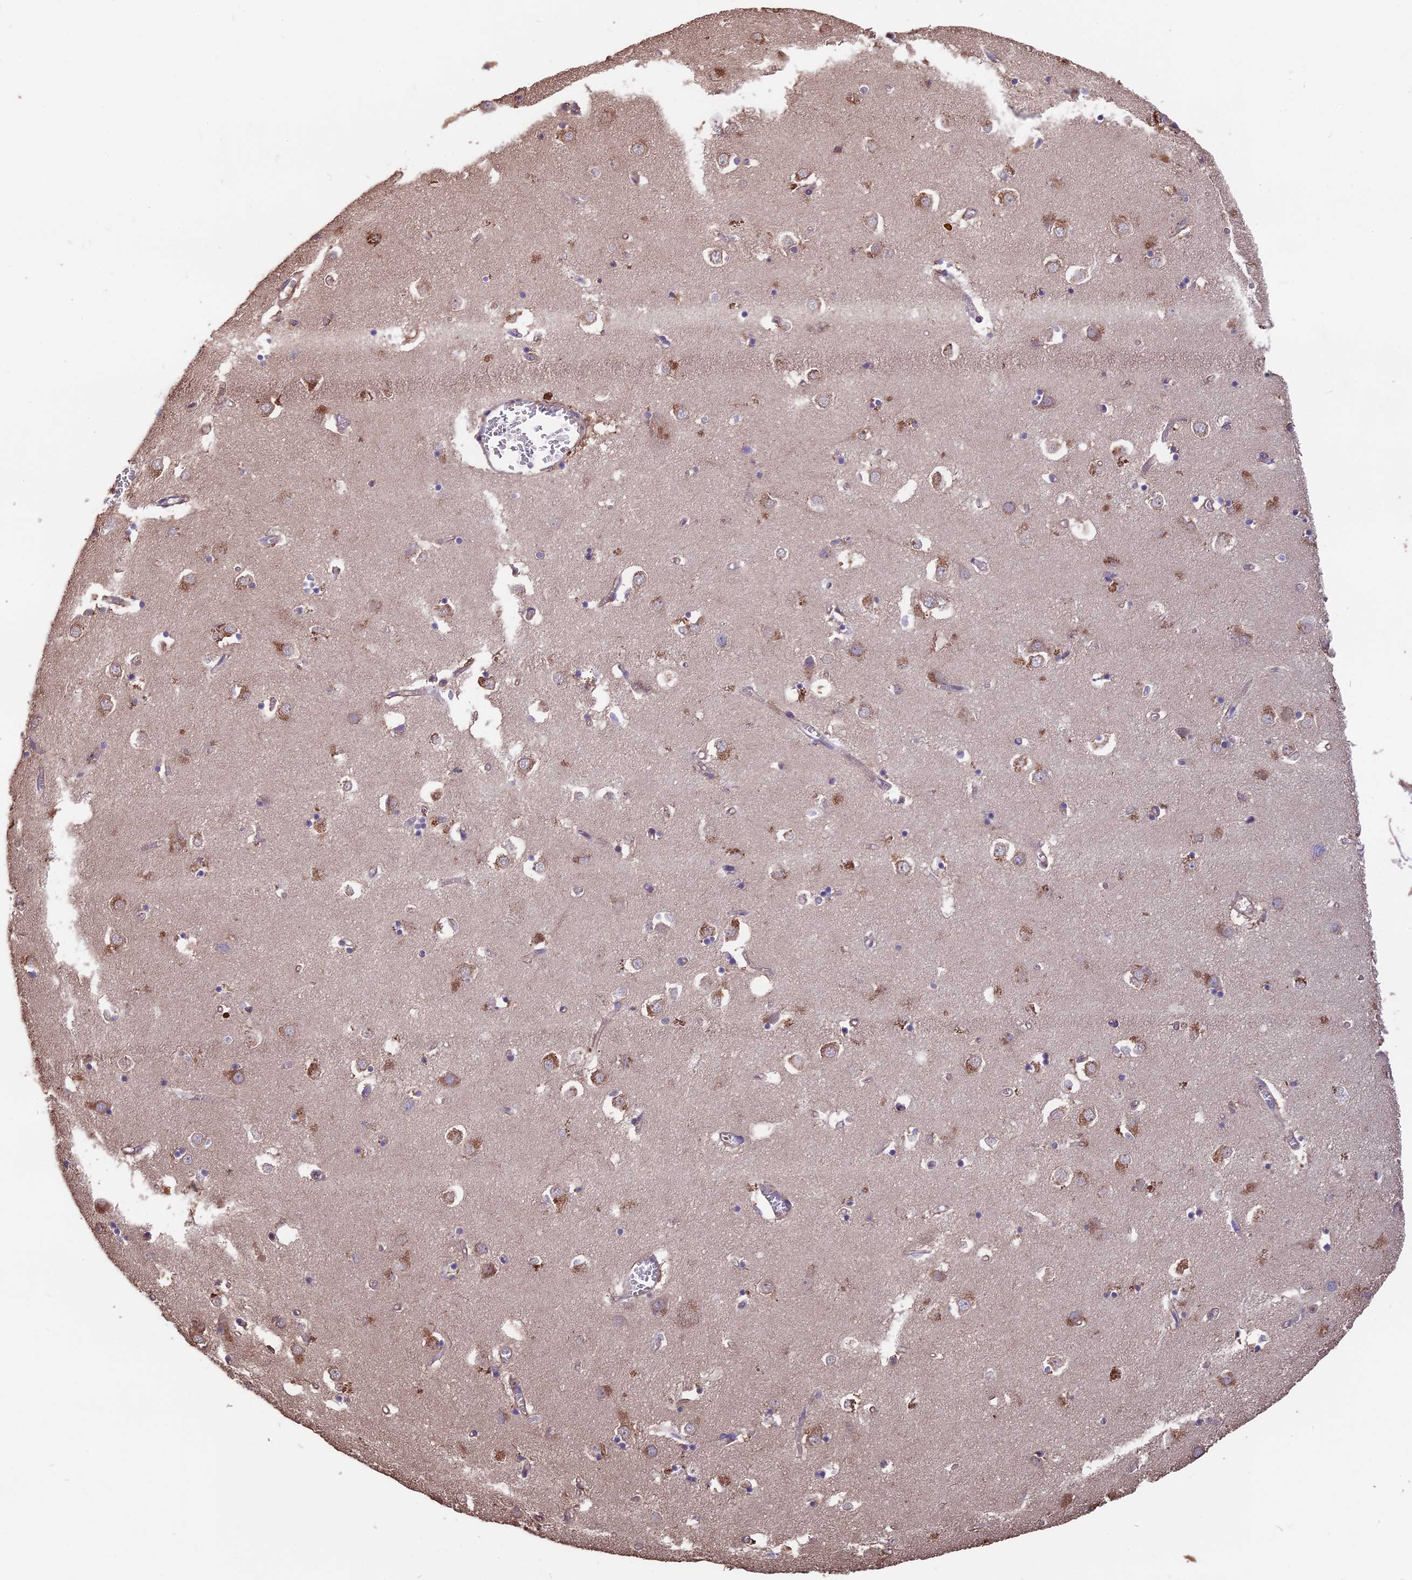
{"staining": {"intensity": "negative", "quantity": "none", "location": "none"}, "tissue": "caudate", "cell_type": "Glial cells", "image_type": "normal", "snomed": [{"axis": "morphology", "description": "Normal tissue, NOS"}, {"axis": "topography", "description": "Lateral ventricle wall"}], "caption": "High power microscopy histopathology image of an IHC histopathology image of normal caudate, revealing no significant staining in glial cells.", "gene": "SEH1L", "patient": {"sex": "male", "age": 70}}